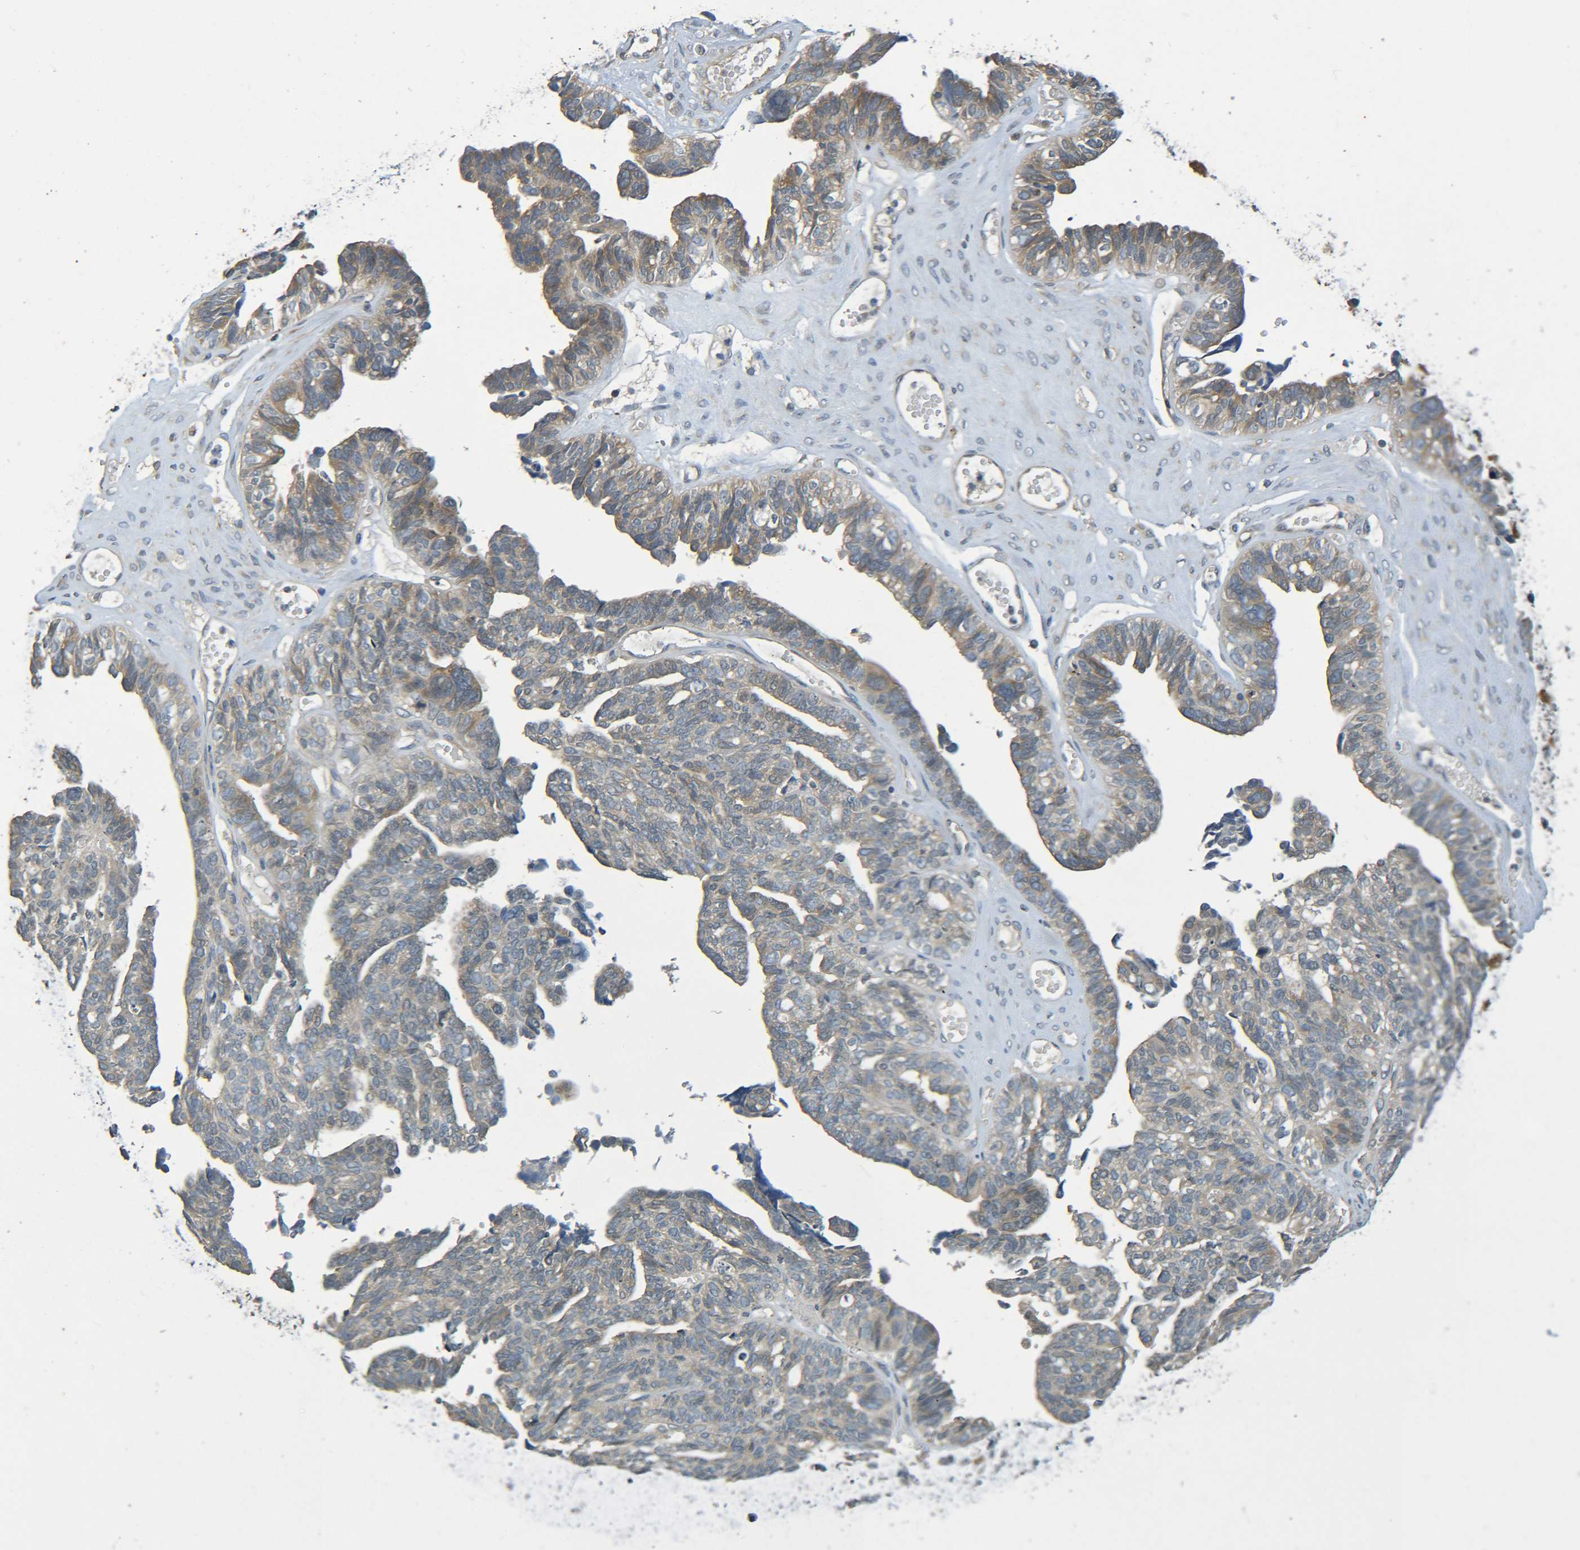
{"staining": {"intensity": "weak", "quantity": ">75%", "location": "cytoplasmic/membranous"}, "tissue": "ovarian cancer", "cell_type": "Tumor cells", "image_type": "cancer", "snomed": [{"axis": "morphology", "description": "Cystadenocarcinoma, serous, NOS"}, {"axis": "topography", "description": "Ovary"}], "caption": "Immunohistochemical staining of human serous cystadenocarcinoma (ovarian) demonstrates low levels of weak cytoplasmic/membranous positivity in about >75% of tumor cells.", "gene": "CYP4F2", "patient": {"sex": "female", "age": 79}}